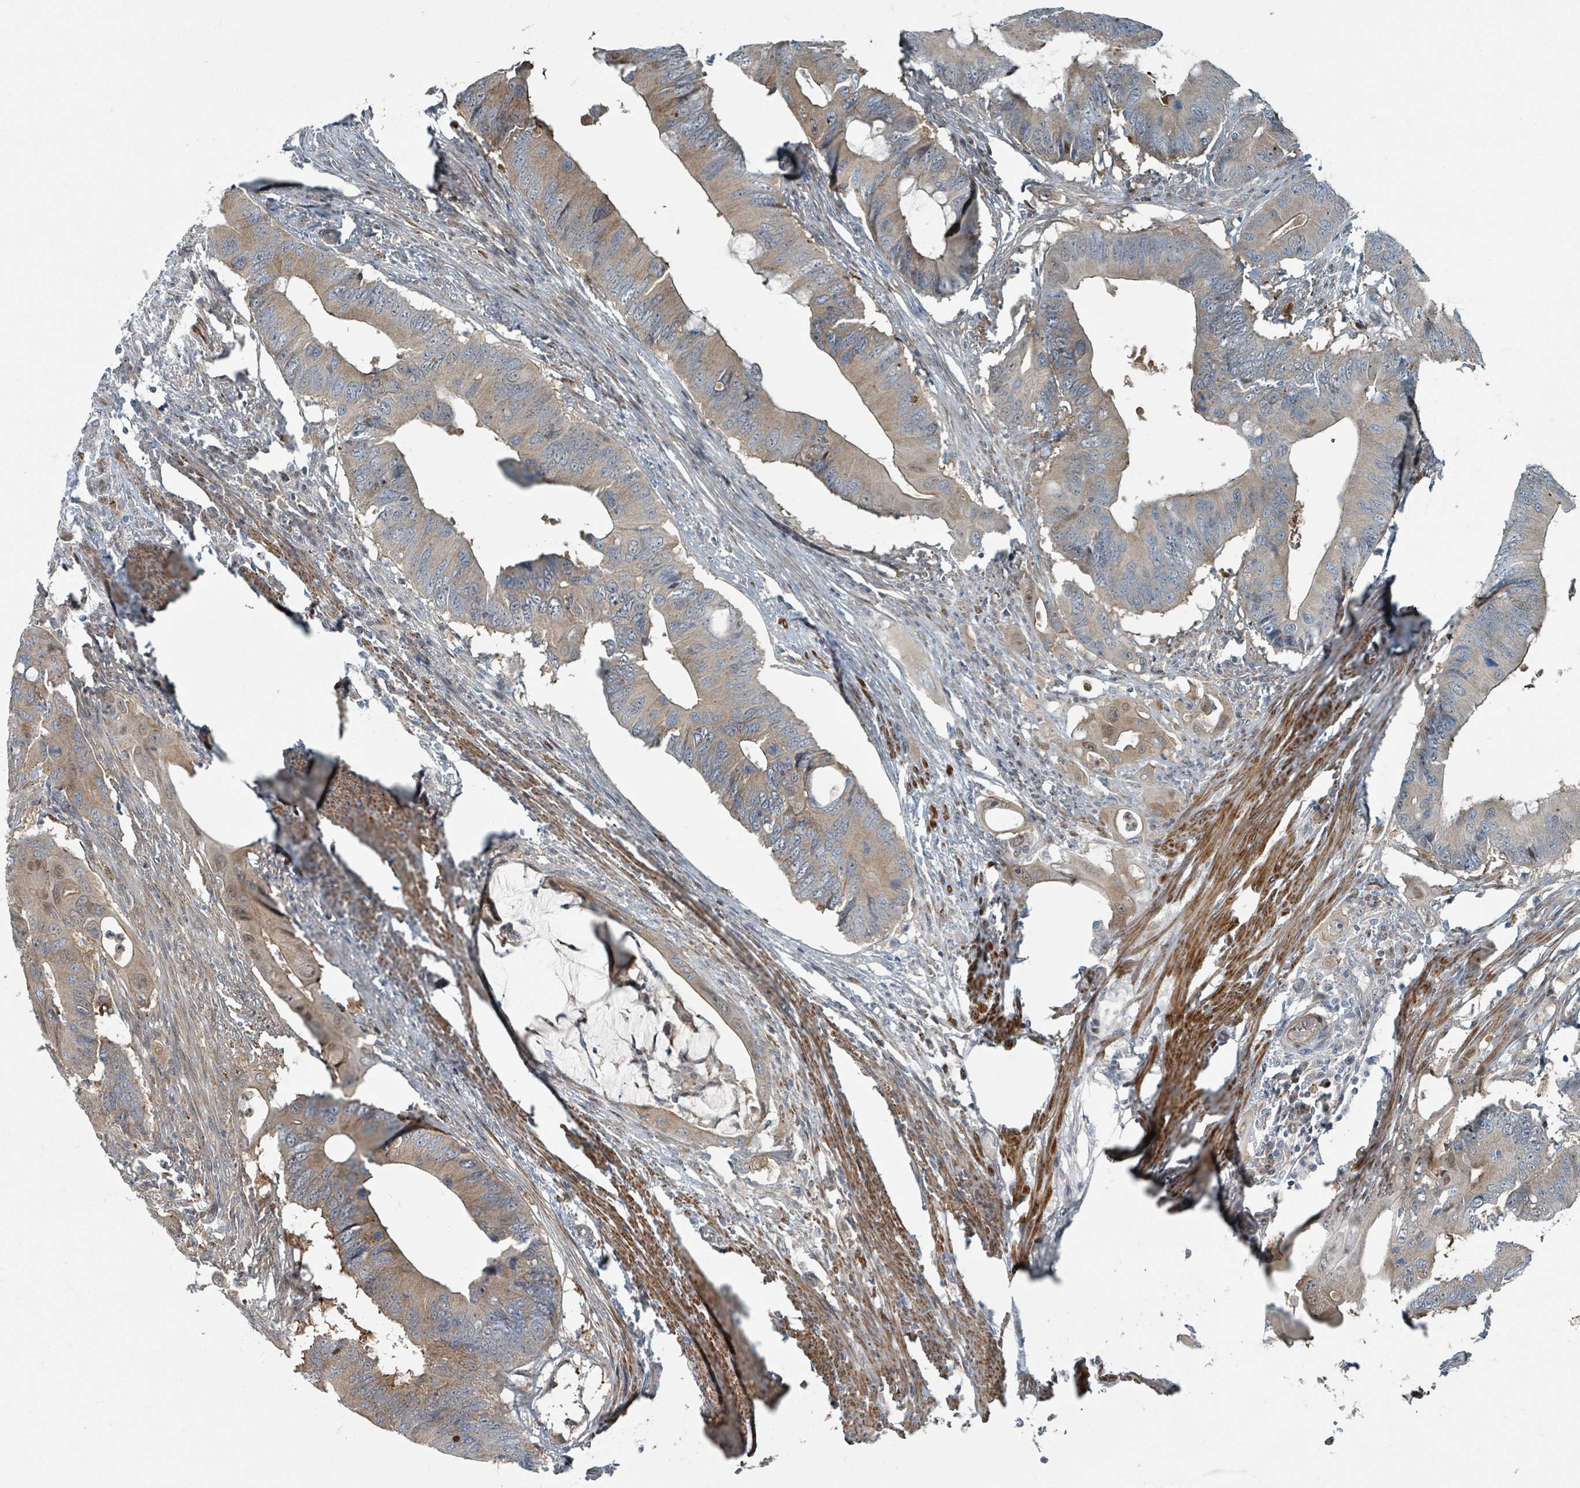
{"staining": {"intensity": "weak", "quantity": ">75%", "location": "cytoplasmic/membranous"}, "tissue": "colorectal cancer", "cell_type": "Tumor cells", "image_type": "cancer", "snomed": [{"axis": "morphology", "description": "Adenocarcinoma, NOS"}, {"axis": "topography", "description": "Colon"}], "caption": "This image displays immunohistochemistry staining of human colorectal adenocarcinoma, with low weak cytoplasmic/membranous expression in about >75% of tumor cells.", "gene": "RHPN2", "patient": {"sex": "male", "age": 71}}